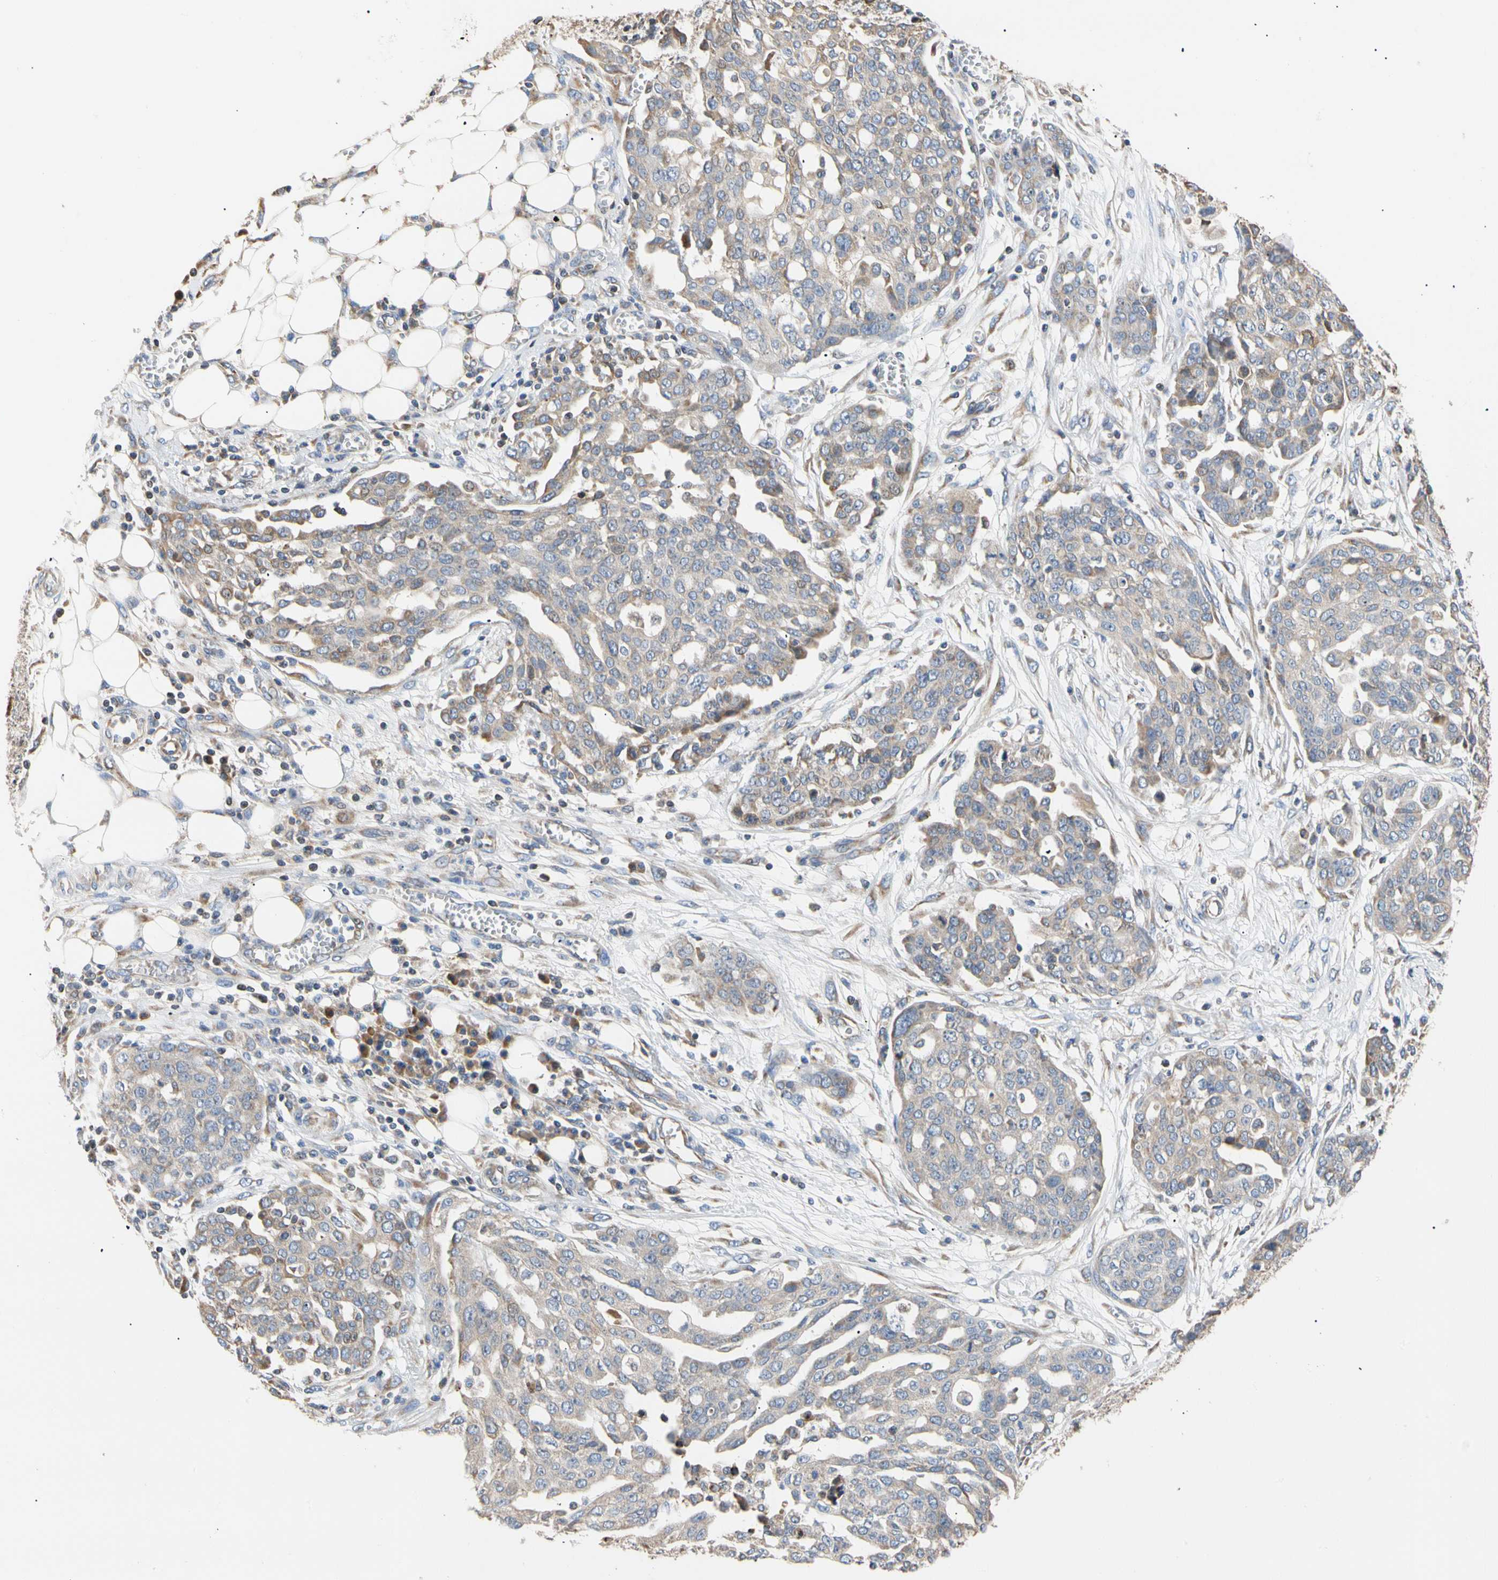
{"staining": {"intensity": "weak", "quantity": "25%-75%", "location": "cytoplasmic/membranous"}, "tissue": "ovarian cancer", "cell_type": "Tumor cells", "image_type": "cancer", "snomed": [{"axis": "morphology", "description": "Cystadenocarcinoma, serous, NOS"}, {"axis": "topography", "description": "Soft tissue"}, {"axis": "topography", "description": "Ovary"}], "caption": "Ovarian serous cystadenocarcinoma tissue exhibits weak cytoplasmic/membranous expression in about 25%-75% of tumor cells", "gene": "PLGRKT", "patient": {"sex": "female", "age": 57}}